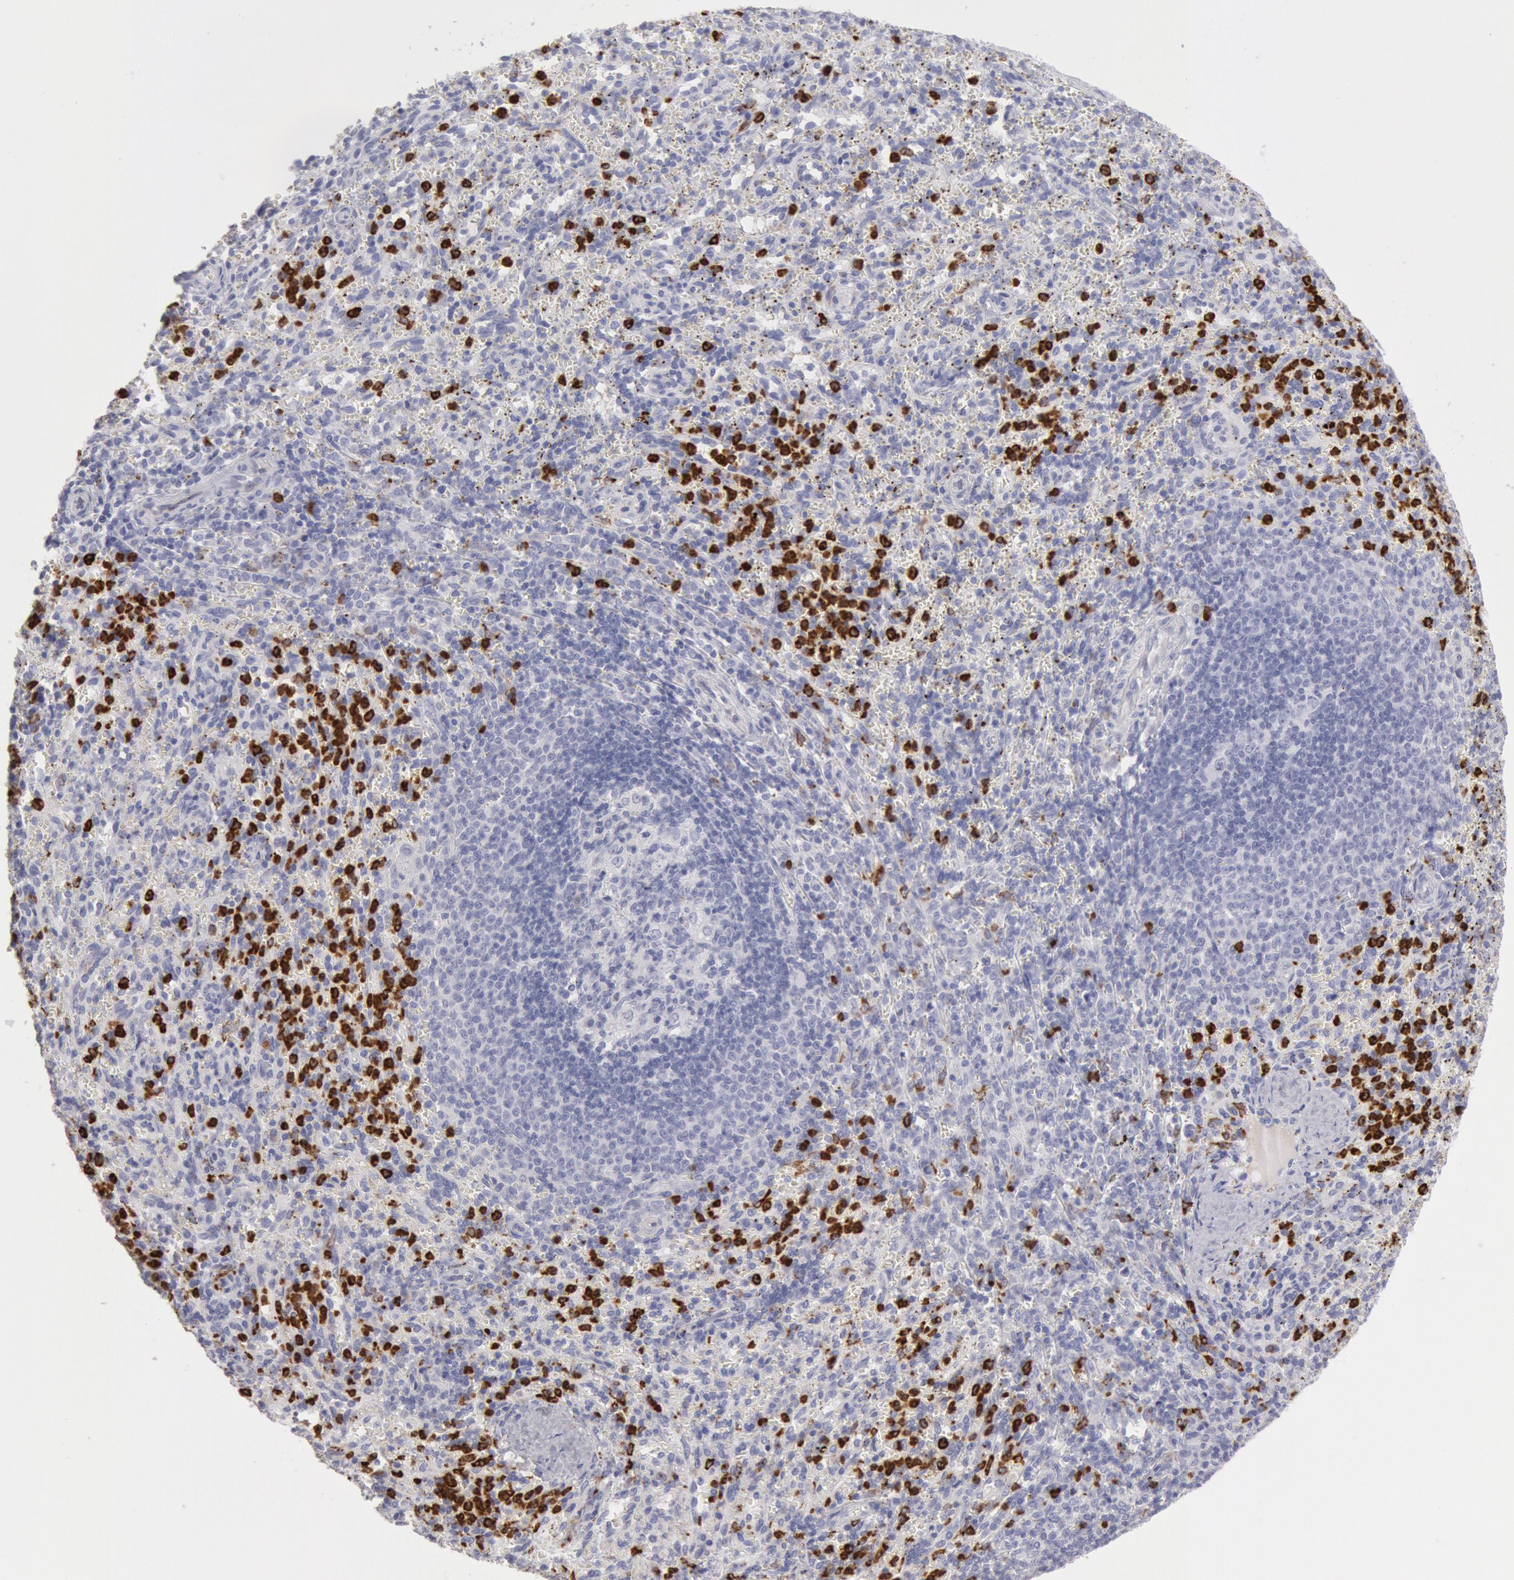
{"staining": {"intensity": "strong", "quantity": "<25%", "location": "cytoplasmic/membranous"}, "tissue": "spleen", "cell_type": "Cells in red pulp", "image_type": "normal", "snomed": [{"axis": "morphology", "description": "Normal tissue, NOS"}, {"axis": "topography", "description": "Spleen"}], "caption": "High-magnification brightfield microscopy of normal spleen stained with DAB (brown) and counterstained with hematoxylin (blue). cells in red pulp exhibit strong cytoplasmic/membranous staining is appreciated in approximately<25% of cells.", "gene": "FCN1", "patient": {"sex": "female", "age": 10}}